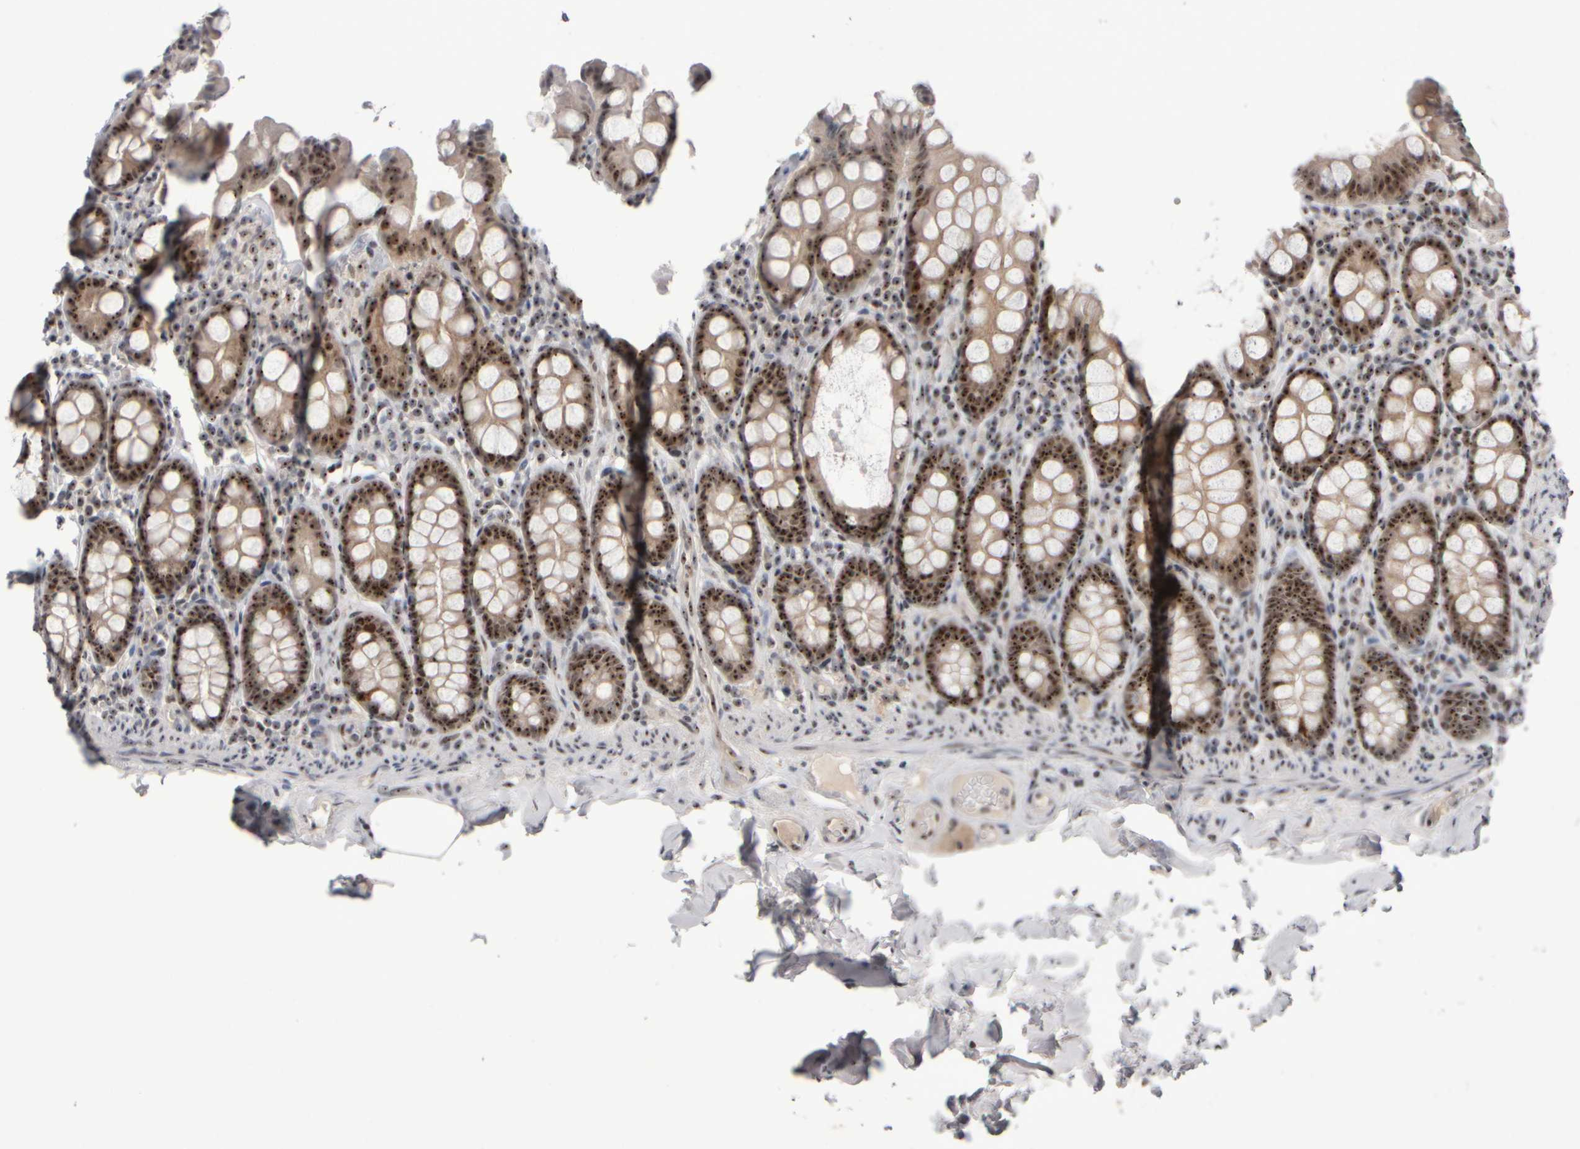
{"staining": {"intensity": "moderate", "quantity": "25%-75%", "location": "nuclear"}, "tissue": "colon", "cell_type": "Endothelial cells", "image_type": "normal", "snomed": [{"axis": "morphology", "description": "Normal tissue, NOS"}, {"axis": "topography", "description": "Colon"}, {"axis": "topography", "description": "Peripheral nerve tissue"}], "caption": "Endothelial cells show moderate nuclear staining in about 25%-75% of cells in benign colon. (Stains: DAB (3,3'-diaminobenzidine) in brown, nuclei in blue, Microscopy: brightfield microscopy at high magnification).", "gene": "SURF6", "patient": {"sex": "female", "age": 61}}